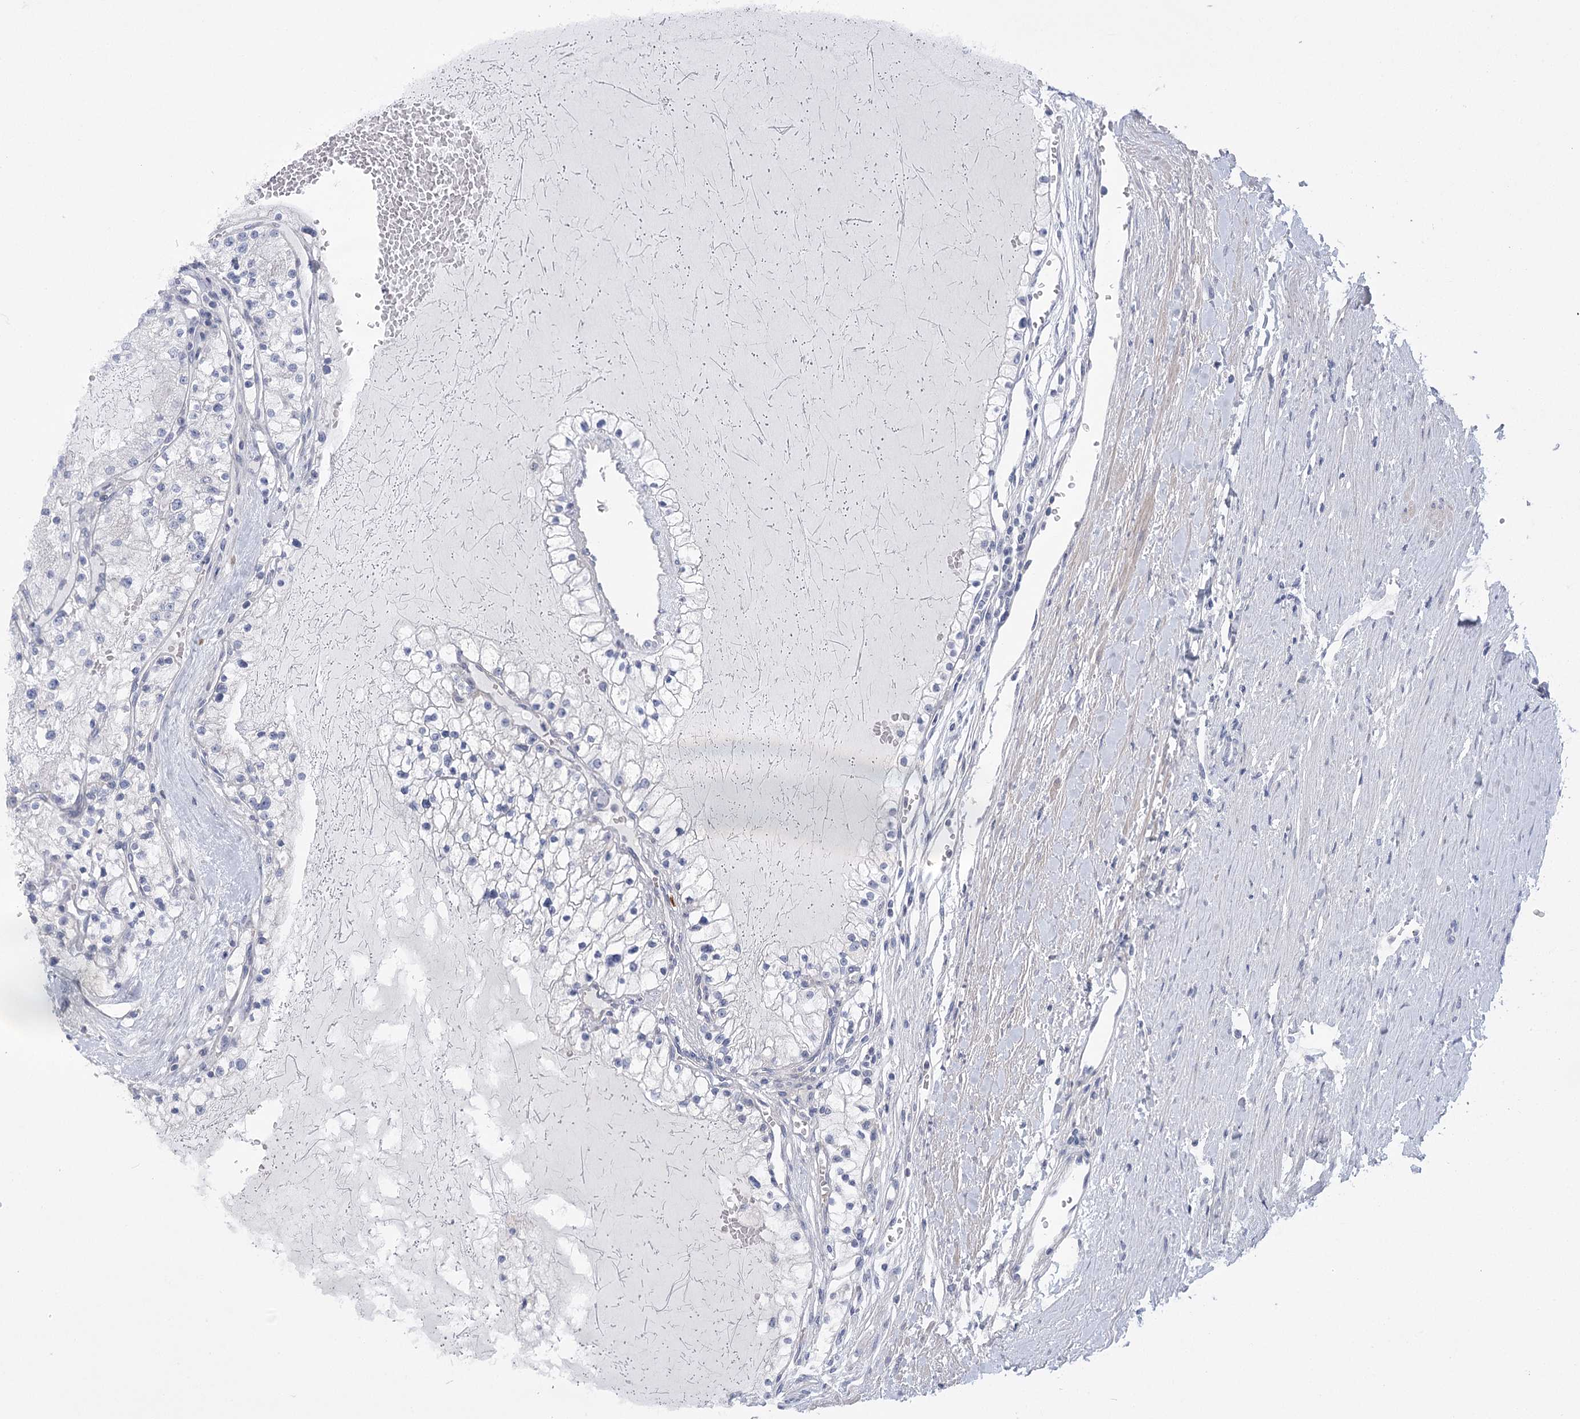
{"staining": {"intensity": "negative", "quantity": "none", "location": "none"}, "tissue": "renal cancer", "cell_type": "Tumor cells", "image_type": "cancer", "snomed": [{"axis": "morphology", "description": "Normal tissue, NOS"}, {"axis": "morphology", "description": "Adenocarcinoma, NOS"}, {"axis": "topography", "description": "Kidney"}], "caption": "The image demonstrates no staining of tumor cells in renal cancer (adenocarcinoma).", "gene": "FAM76B", "patient": {"sex": "male", "age": 68}}